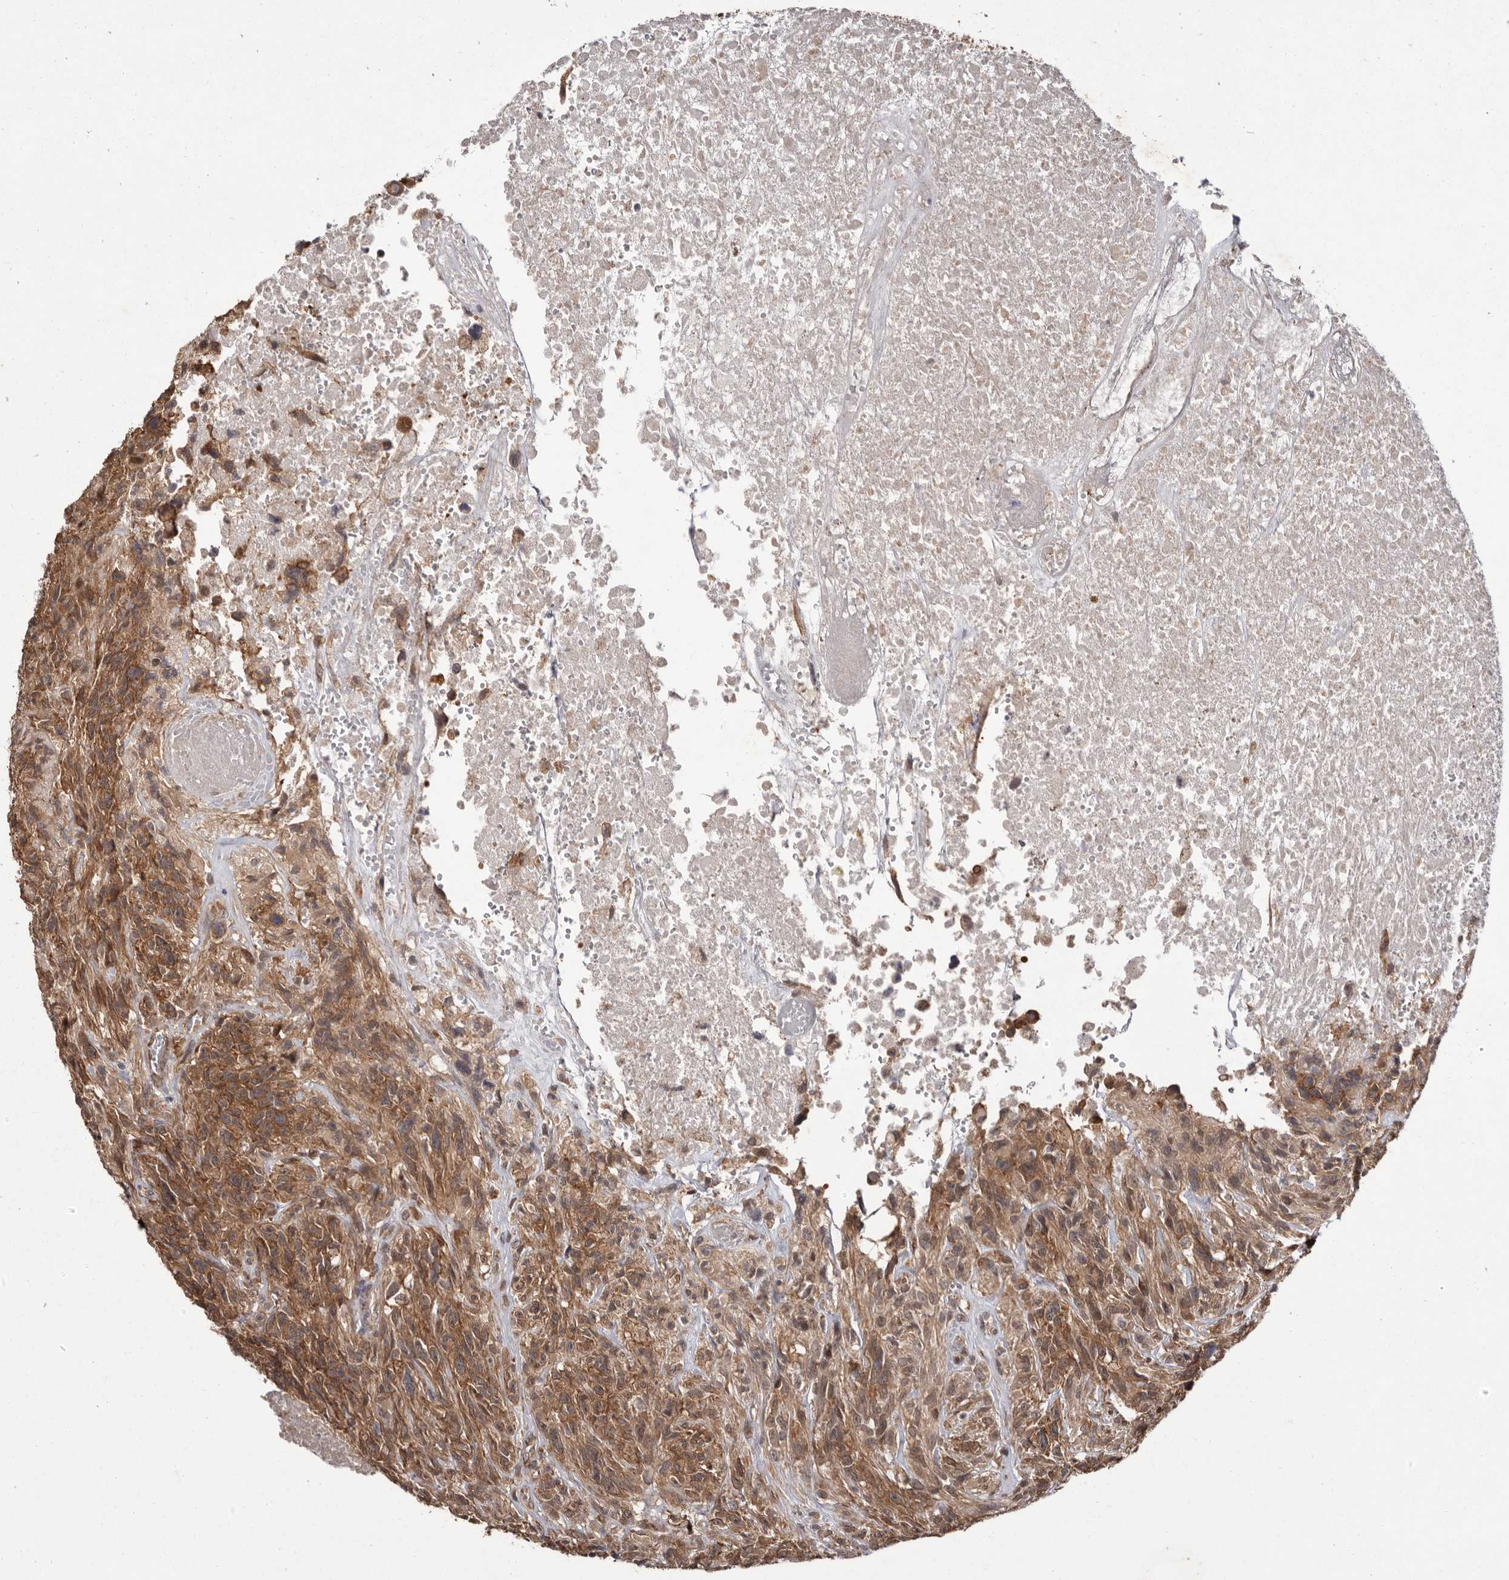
{"staining": {"intensity": "moderate", "quantity": ">75%", "location": "cytoplasmic/membranous"}, "tissue": "glioma", "cell_type": "Tumor cells", "image_type": "cancer", "snomed": [{"axis": "morphology", "description": "Glioma, malignant, High grade"}, {"axis": "topography", "description": "Brain"}], "caption": "There is medium levels of moderate cytoplasmic/membranous expression in tumor cells of glioma, as demonstrated by immunohistochemical staining (brown color).", "gene": "LRGUK", "patient": {"sex": "male", "age": 69}}